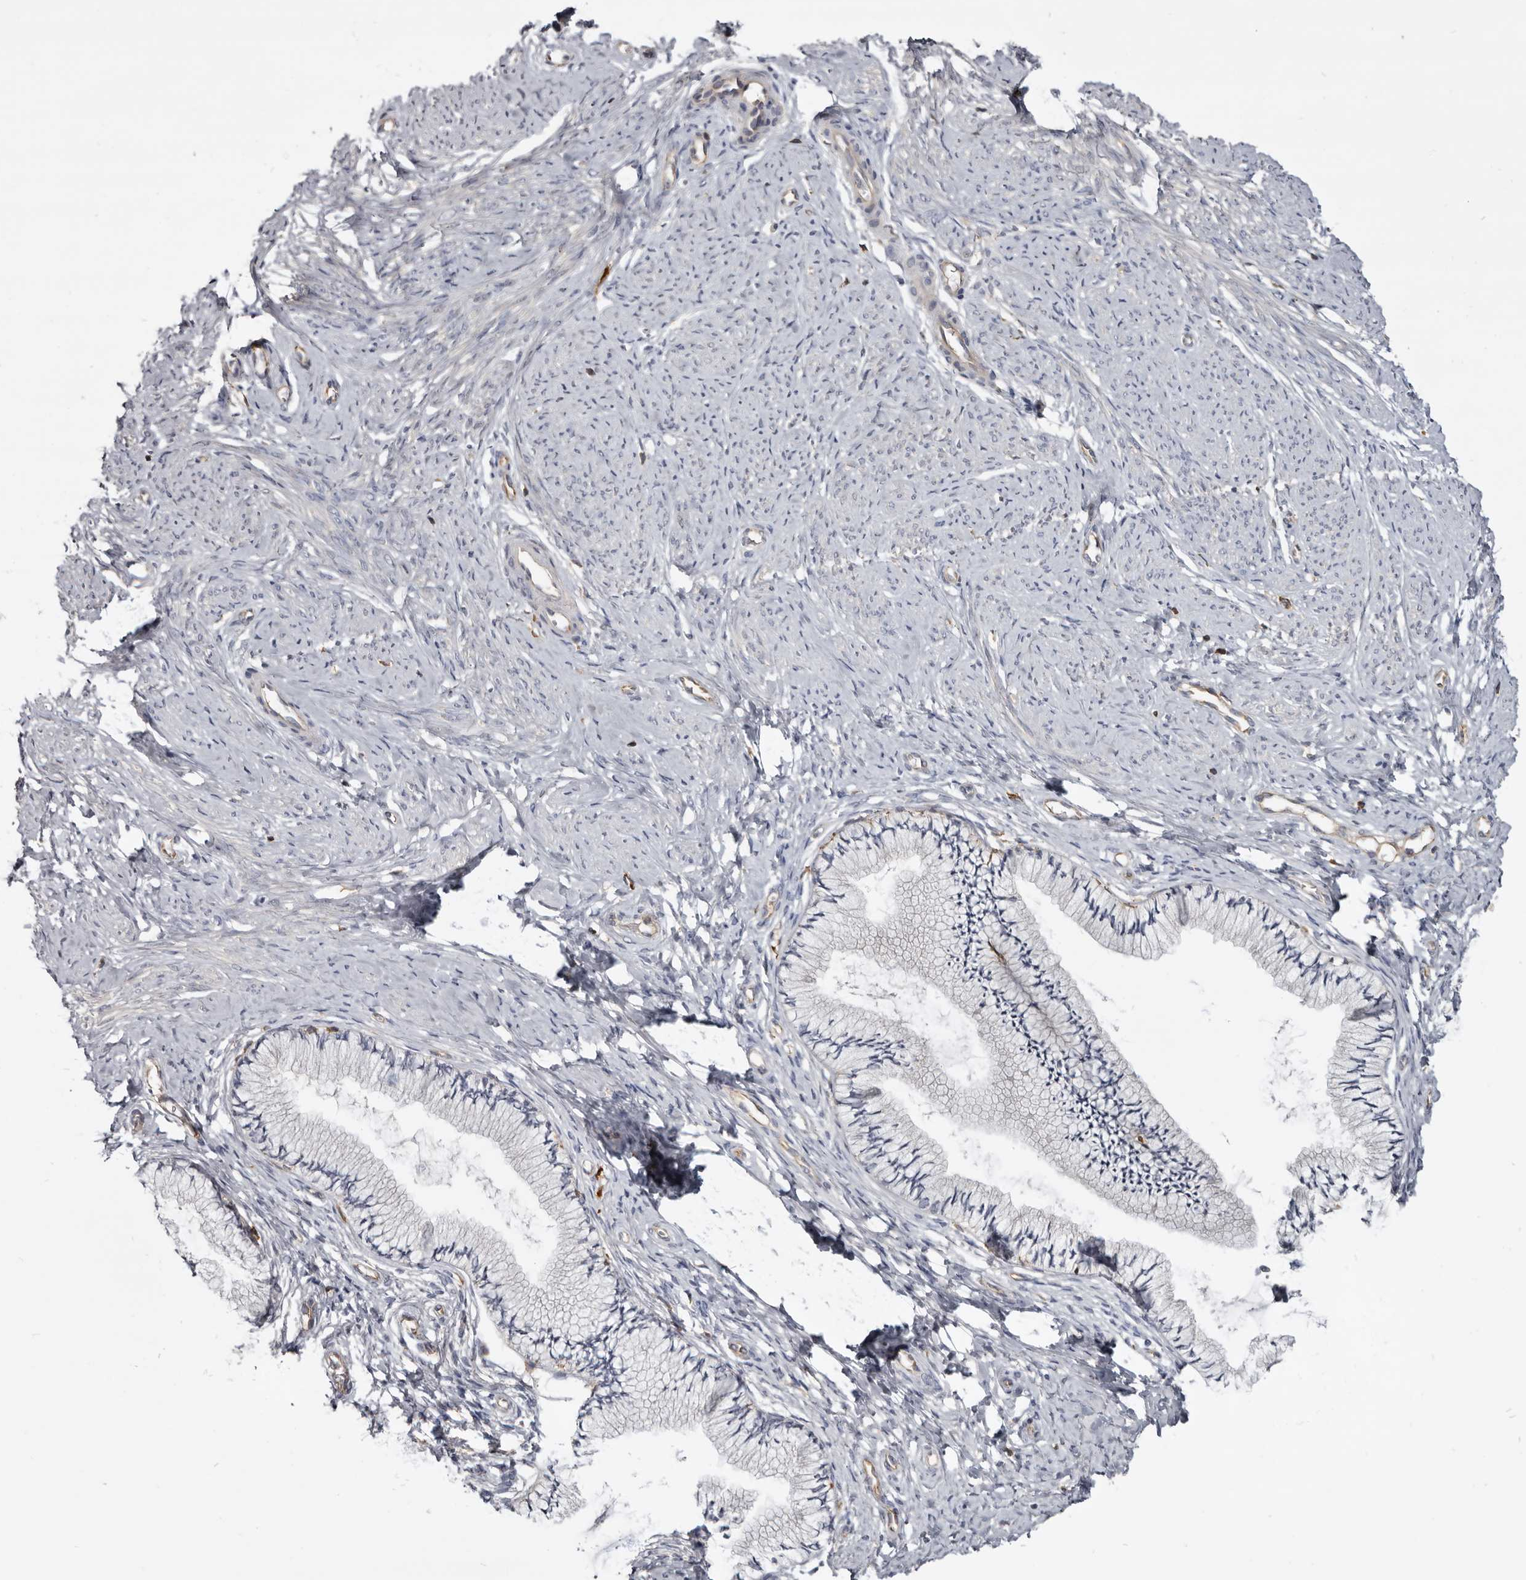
{"staining": {"intensity": "negative", "quantity": "none", "location": "none"}, "tissue": "cervix", "cell_type": "Glandular cells", "image_type": "normal", "snomed": [{"axis": "morphology", "description": "Normal tissue, NOS"}, {"axis": "topography", "description": "Cervix"}], "caption": "A photomicrograph of cervix stained for a protein displays no brown staining in glandular cells.", "gene": "CBL", "patient": {"sex": "female", "age": 36}}